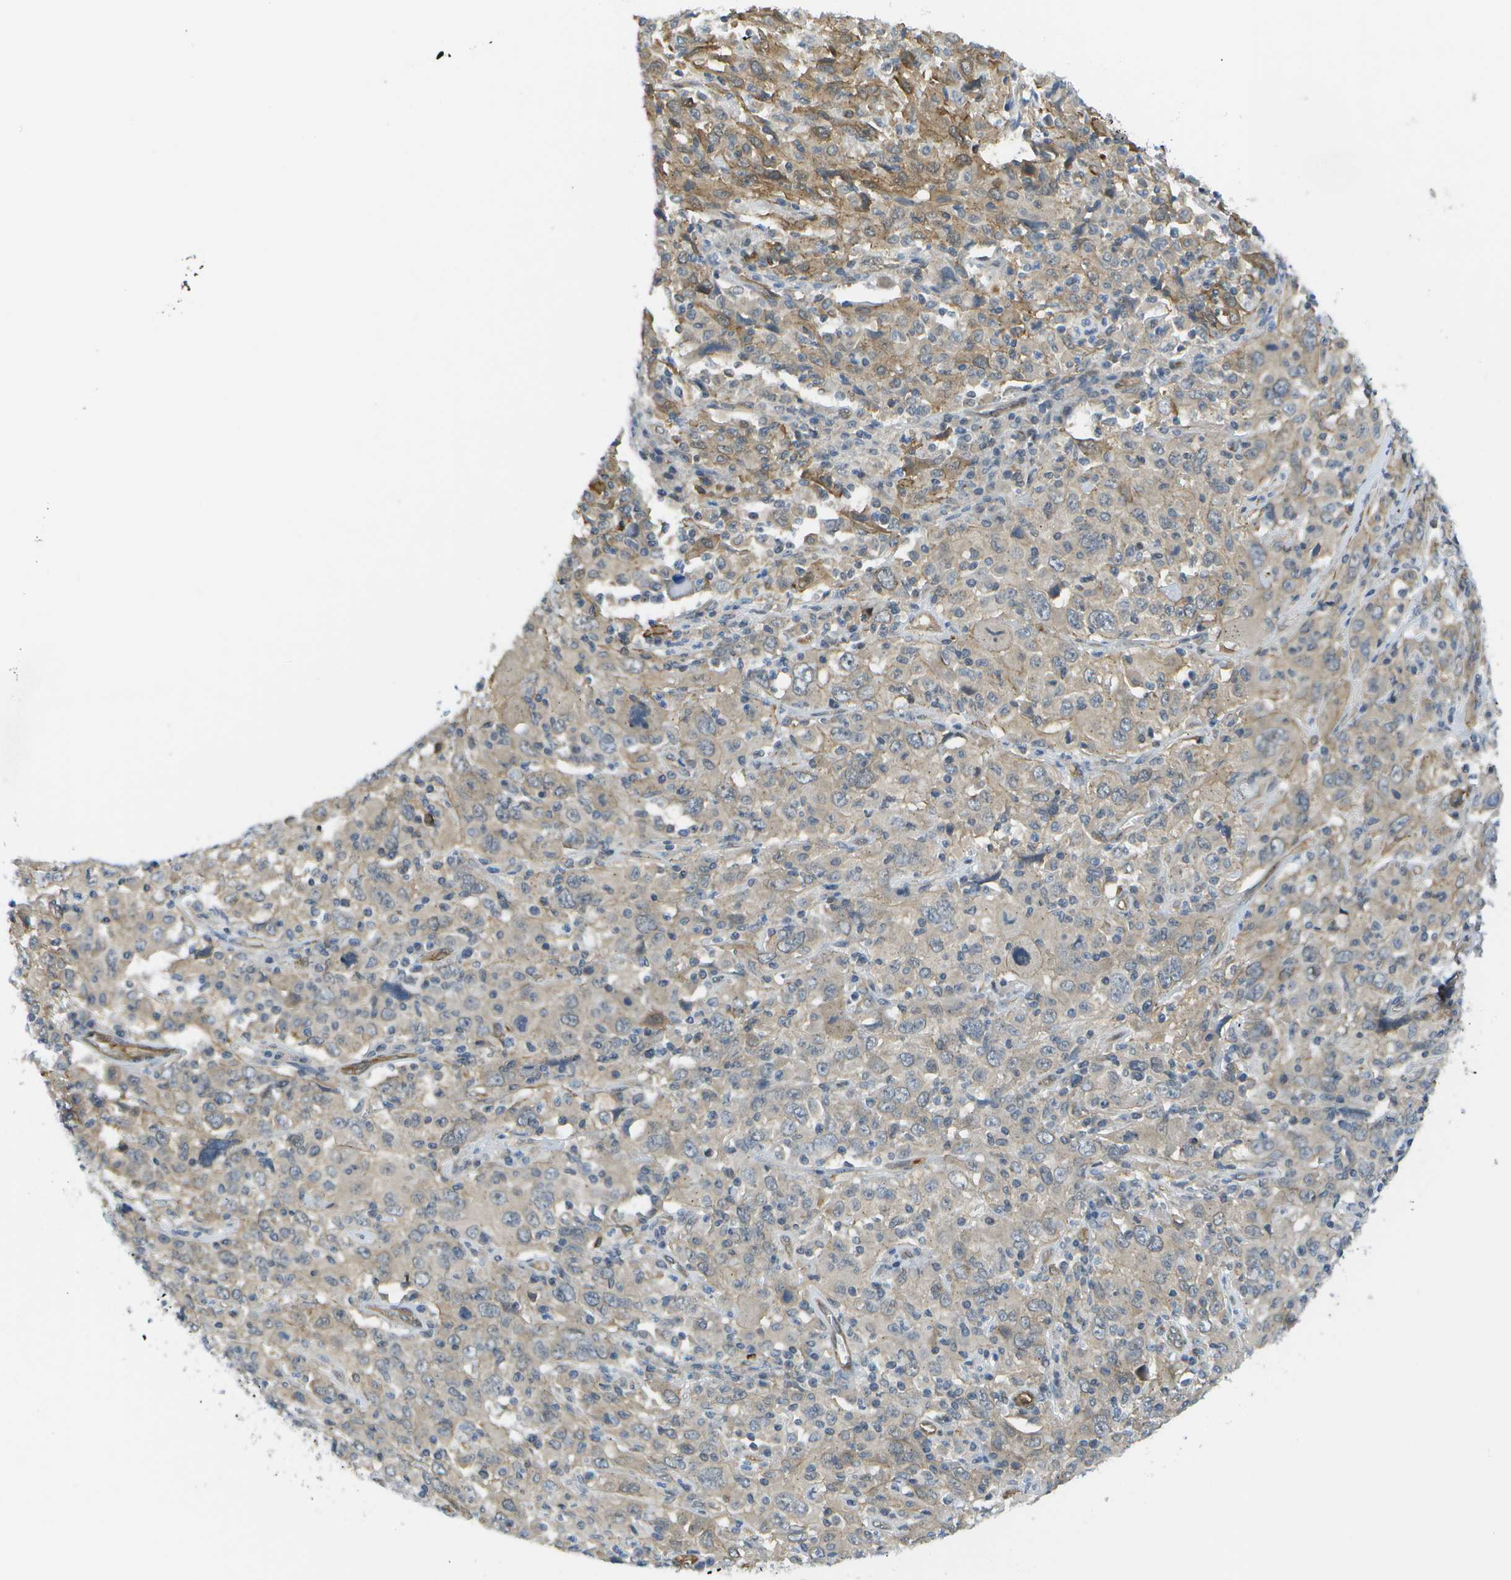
{"staining": {"intensity": "negative", "quantity": "none", "location": "none"}, "tissue": "cervical cancer", "cell_type": "Tumor cells", "image_type": "cancer", "snomed": [{"axis": "morphology", "description": "Squamous cell carcinoma, NOS"}, {"axis": "topography", "description": "Cervix"}], "caption": "This is an IHC image of human cervical cancer. There is no positivity in tumor cells.", "gene": "KIAA0040", "patient": {"sex": "female", "age": 46}}